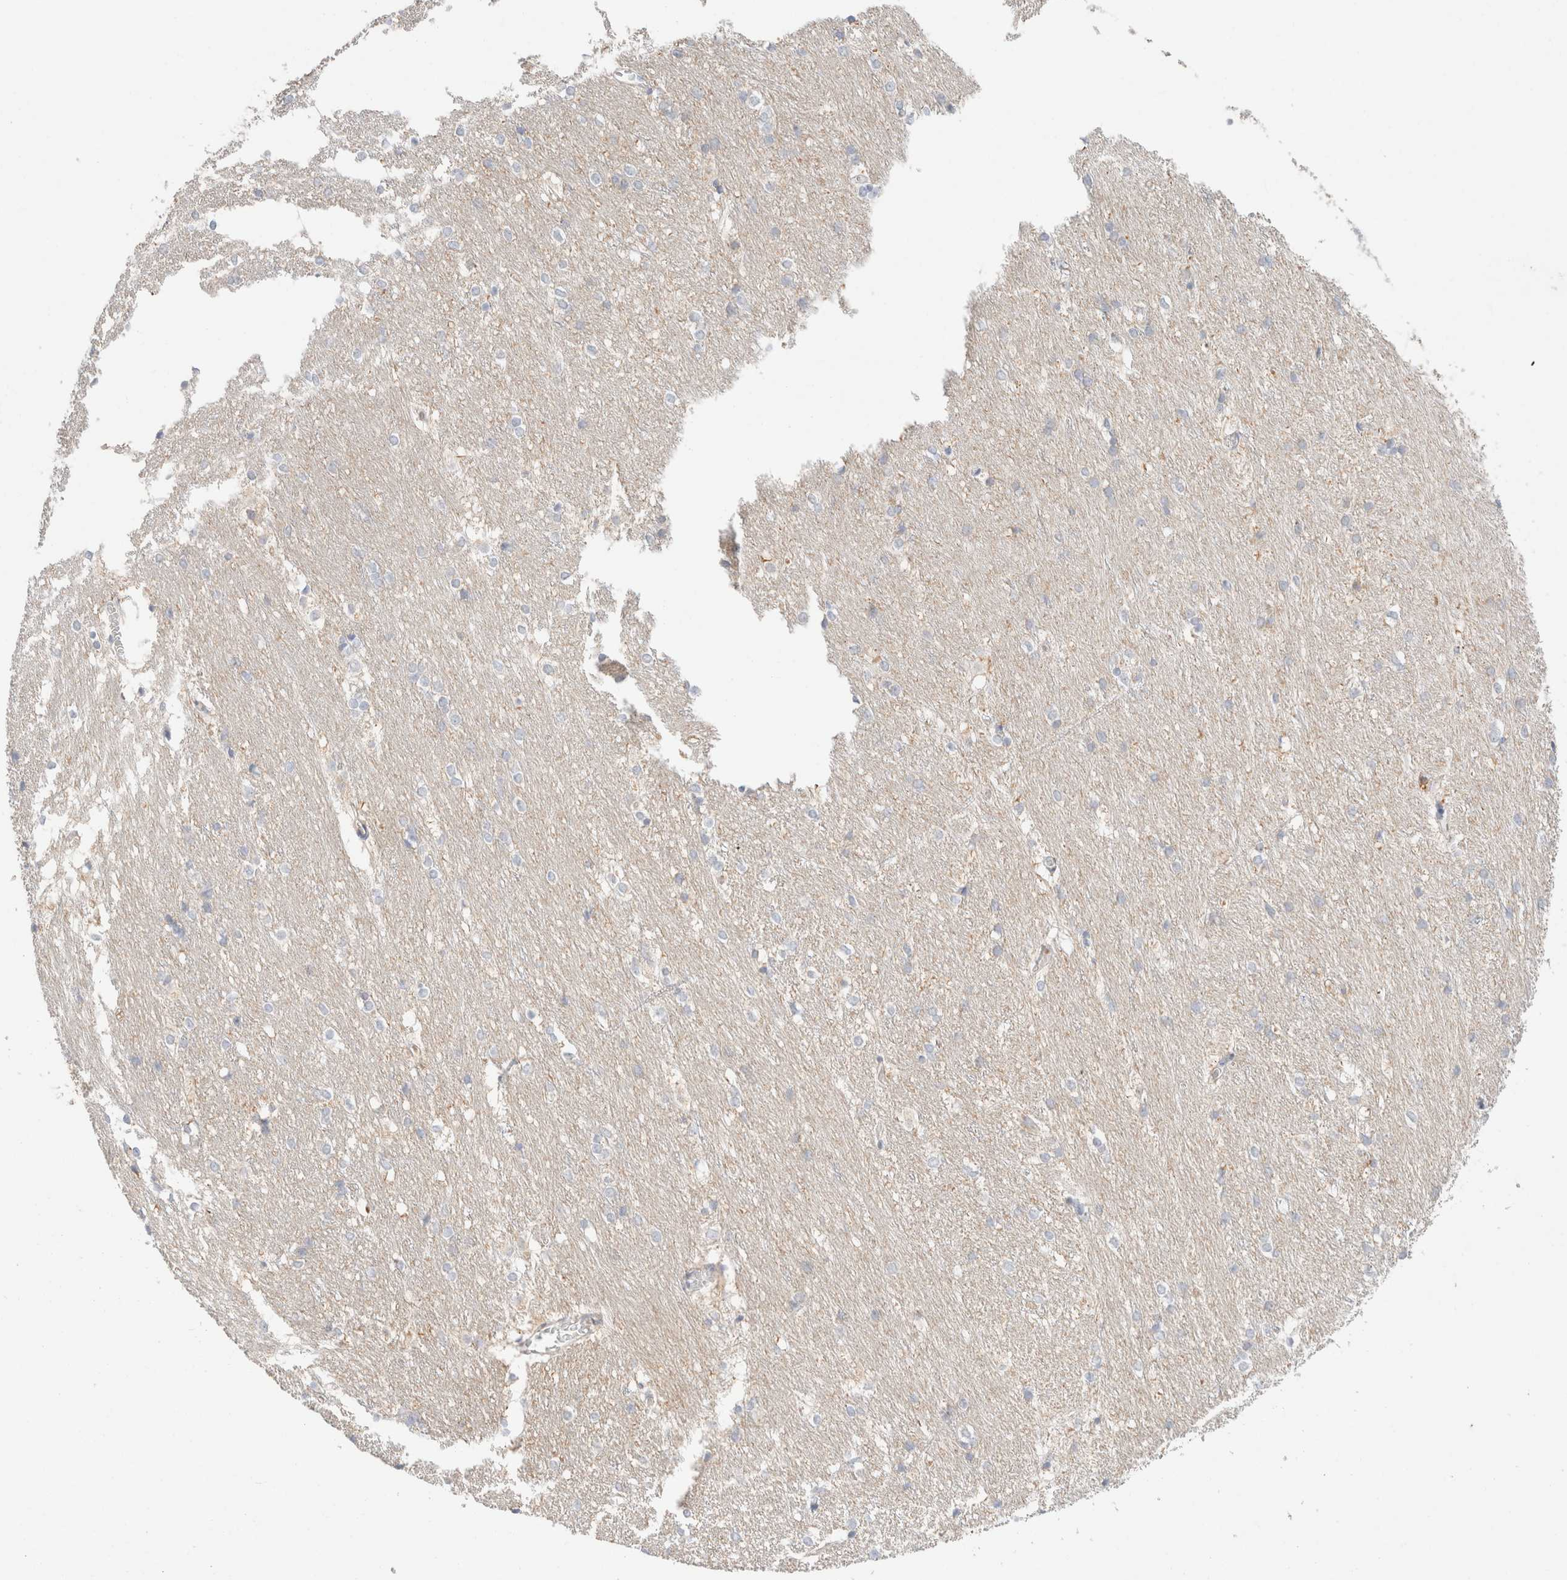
{"staining": {"intensity": "weak", "quantity": "25%-75%", "location": "cytoplasmic/membranous"}, "tissue": "caudate", "cell_type": "Glial cells", "image_type": "normal", "snomed": [{"axis": "morphology", "description": "Normal tissue, NOS"}, {"axis": "topography", "description": "Lateral ventricle wall"}], "caption": "The photomicrograph demonstrates a brown stain indicating the presence of a protein in the cytoplasmic/membranous of glial cells in caudate.", "gene": "ATP6V1C1", "patient": {"sex": "female", "age": 19}}